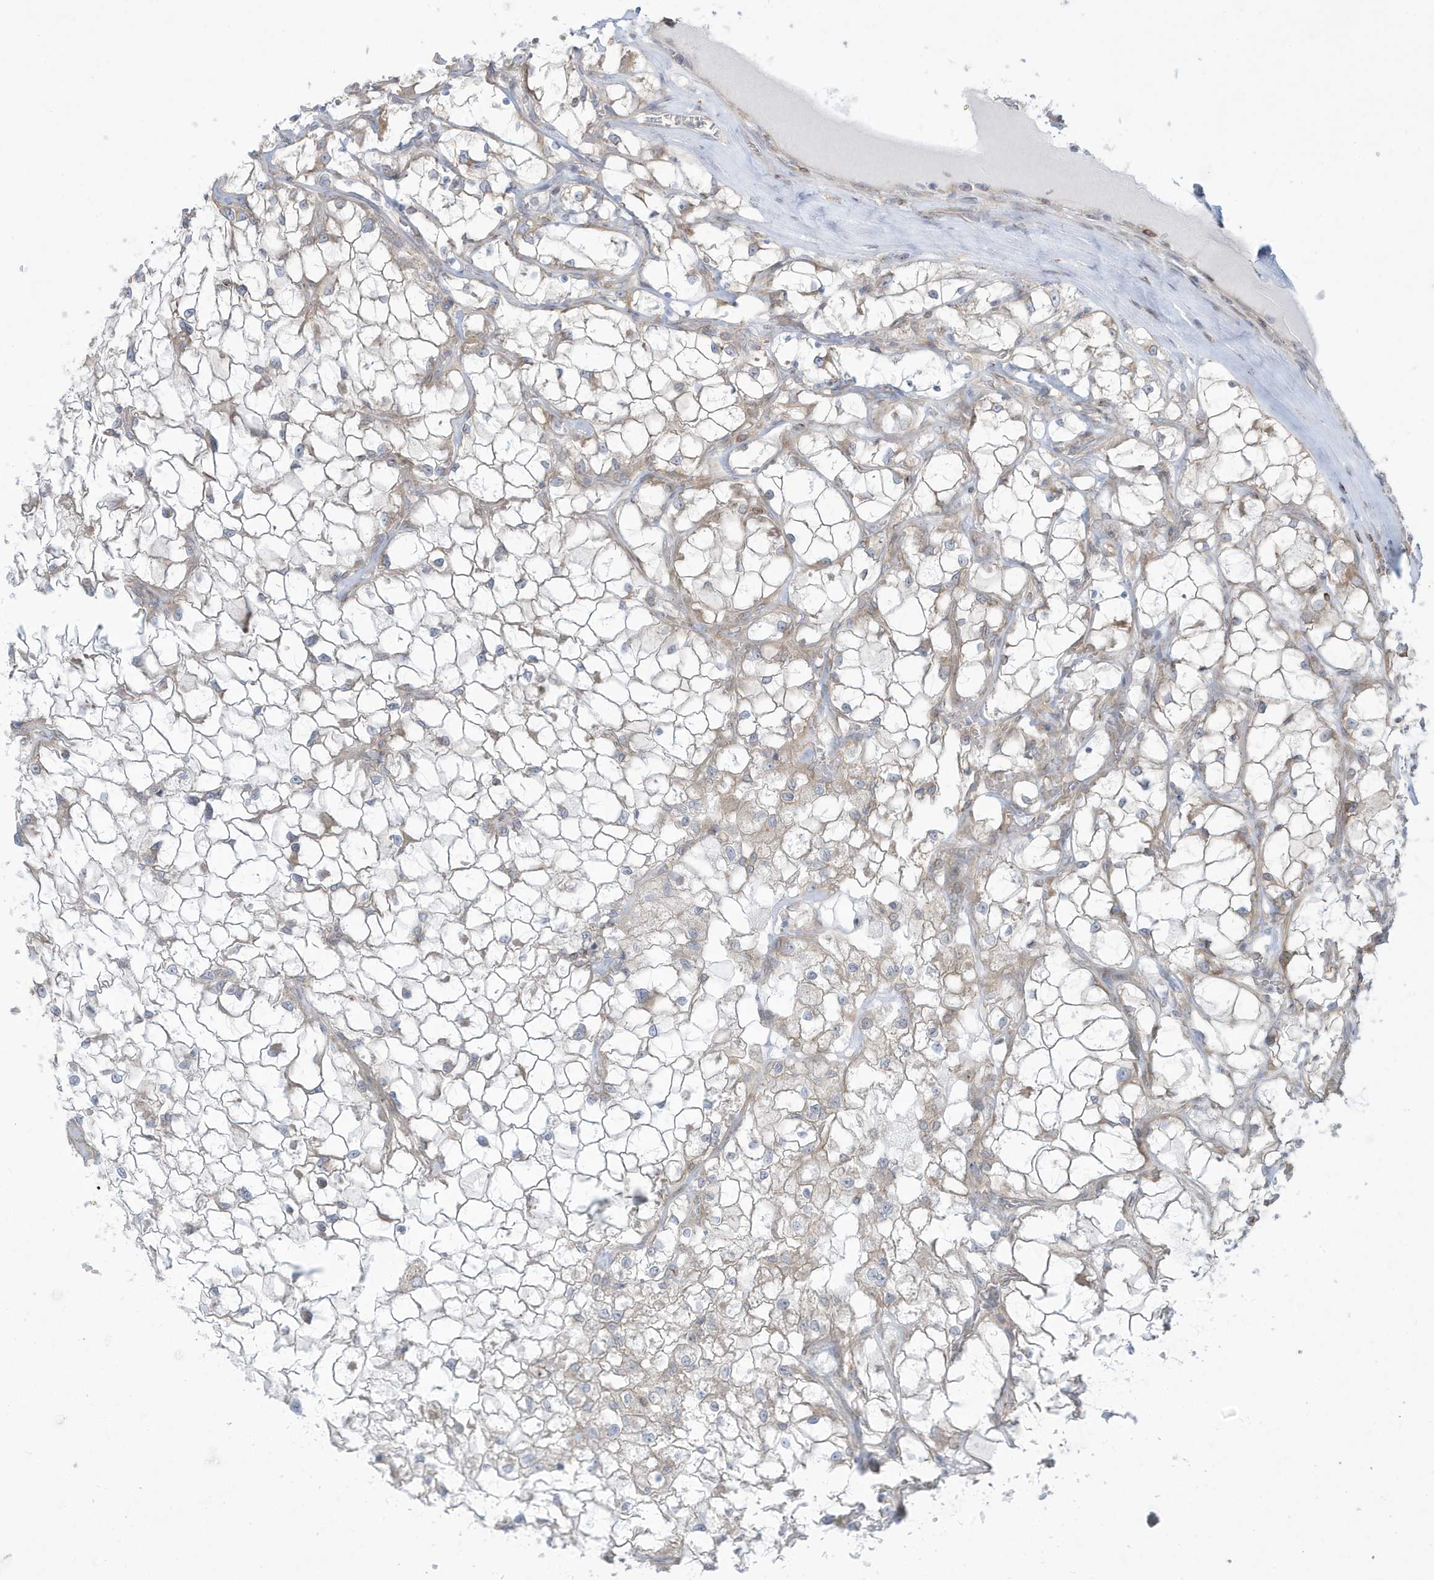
{"staining": {"intensity": "weak", "quantity": "<25%", "location": "cytoplasmic/membranous"}, "tissue": "renal cancer", "cell_type": "Tumor cells", "image_type": "cancer", "snomed": [{"axis": "morphology", "description": "Adenocarcinoma, NOS"}, {"axis": "topography", "description": "Kidney"}], "caption": "This is a image of immunohistochemistry staining of renal cancer (adenocarcinoma), which shows no expression in tumor cells.", "gene": "SLAMF9", "patient": {"sex": "female", "age": 69}}